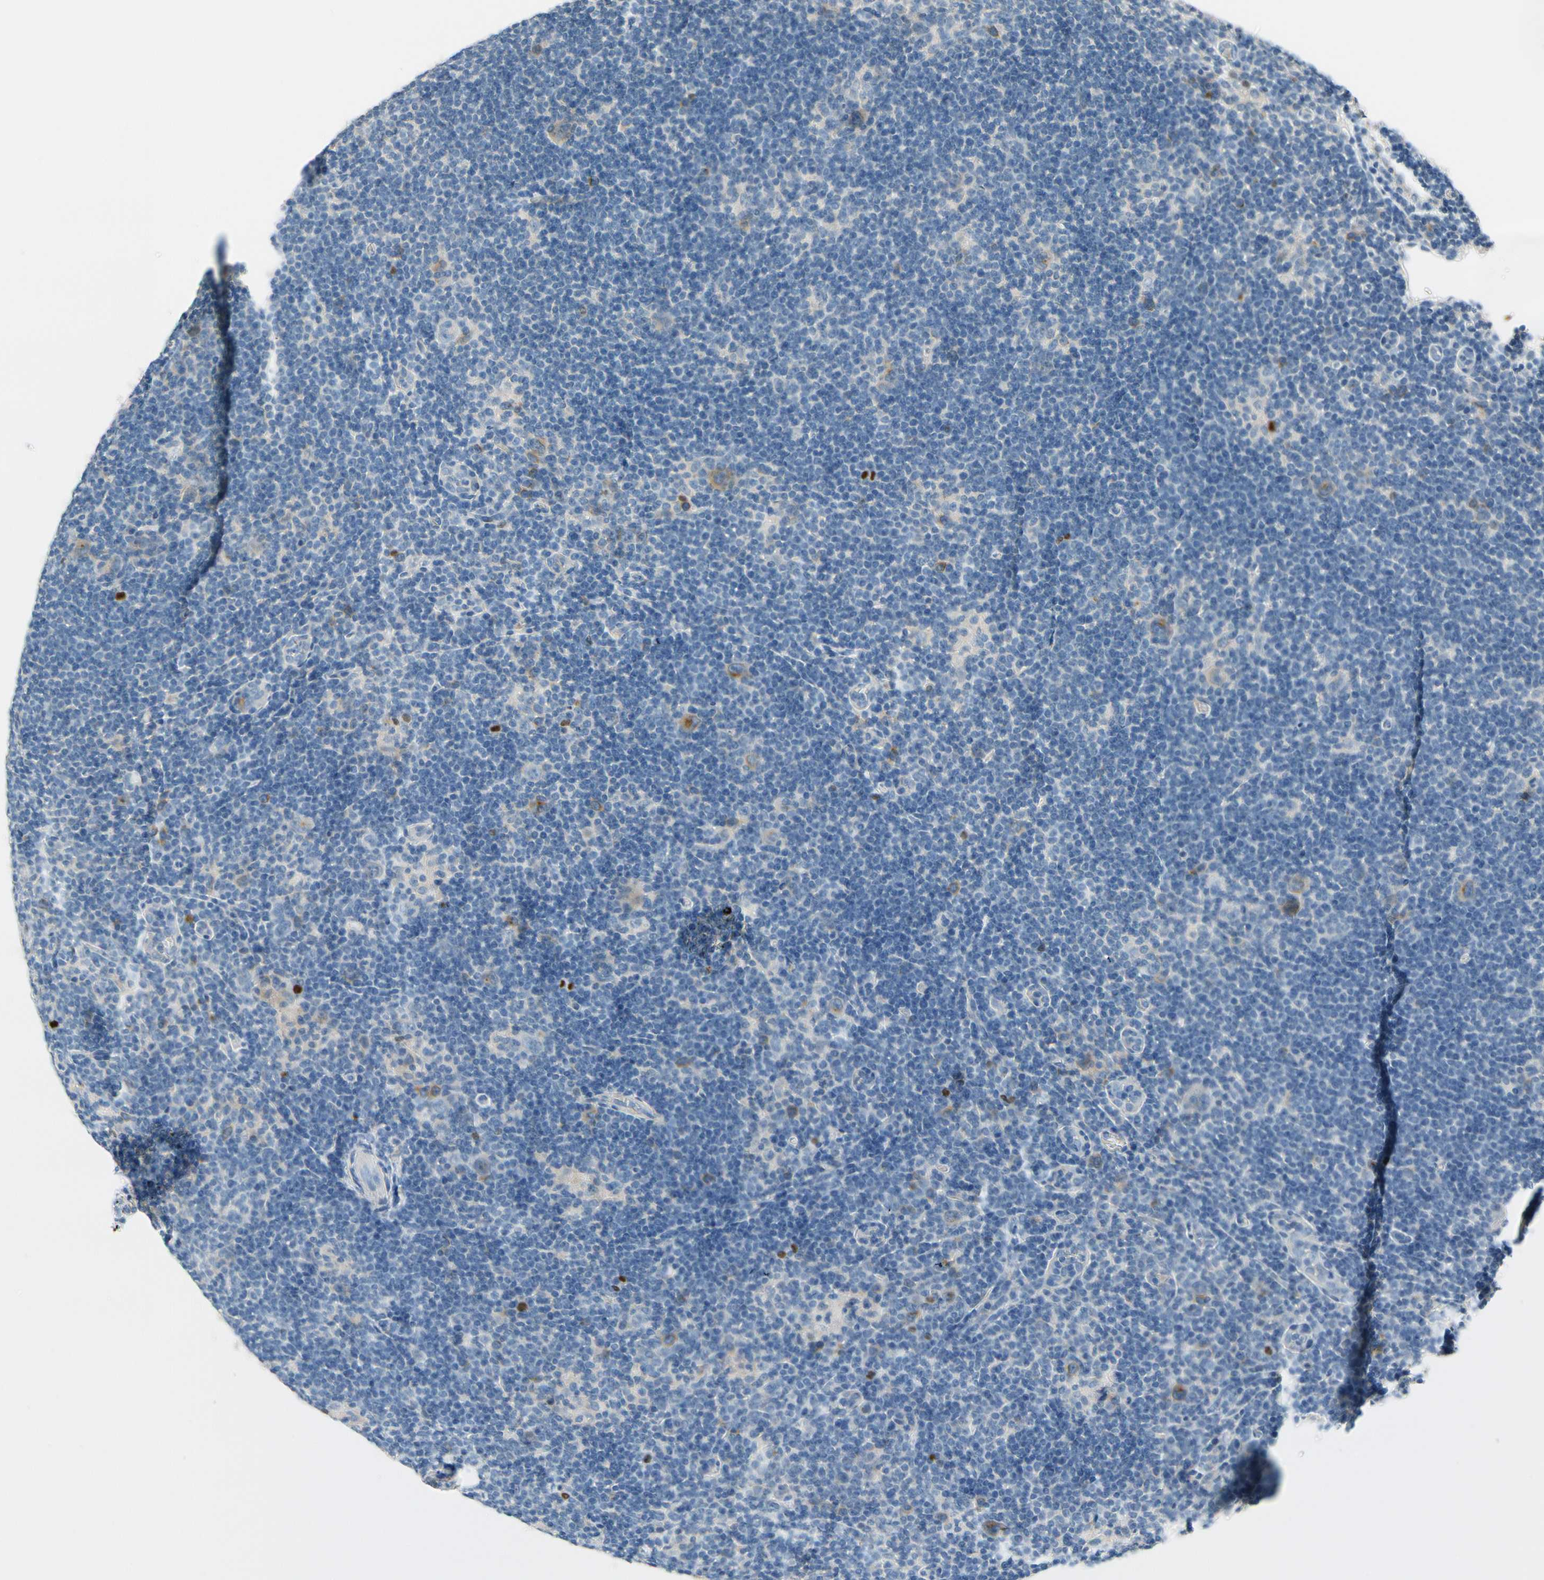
{"staining": {"intensity": "weak", "quantity": "25%-75%", "location": "cytoplasmic/membranous"}, "tissue": "lymphoma", "cell_type": "Tumor cells", "image_type": "cancer", "snomed": [{"axis": "morphology", "description": "Hodgkin's disease, NOS"}, {"axis": "topography", "description": "Lymph node"}], "caption": "Immunohistochemical staining of lymphoma demonstrates weak cytoplasmic/membranous protein staining in about 25%-75% of tumor cells.", "gene": "CKAP2", "patient": {"sex": "female", "age": 57}}